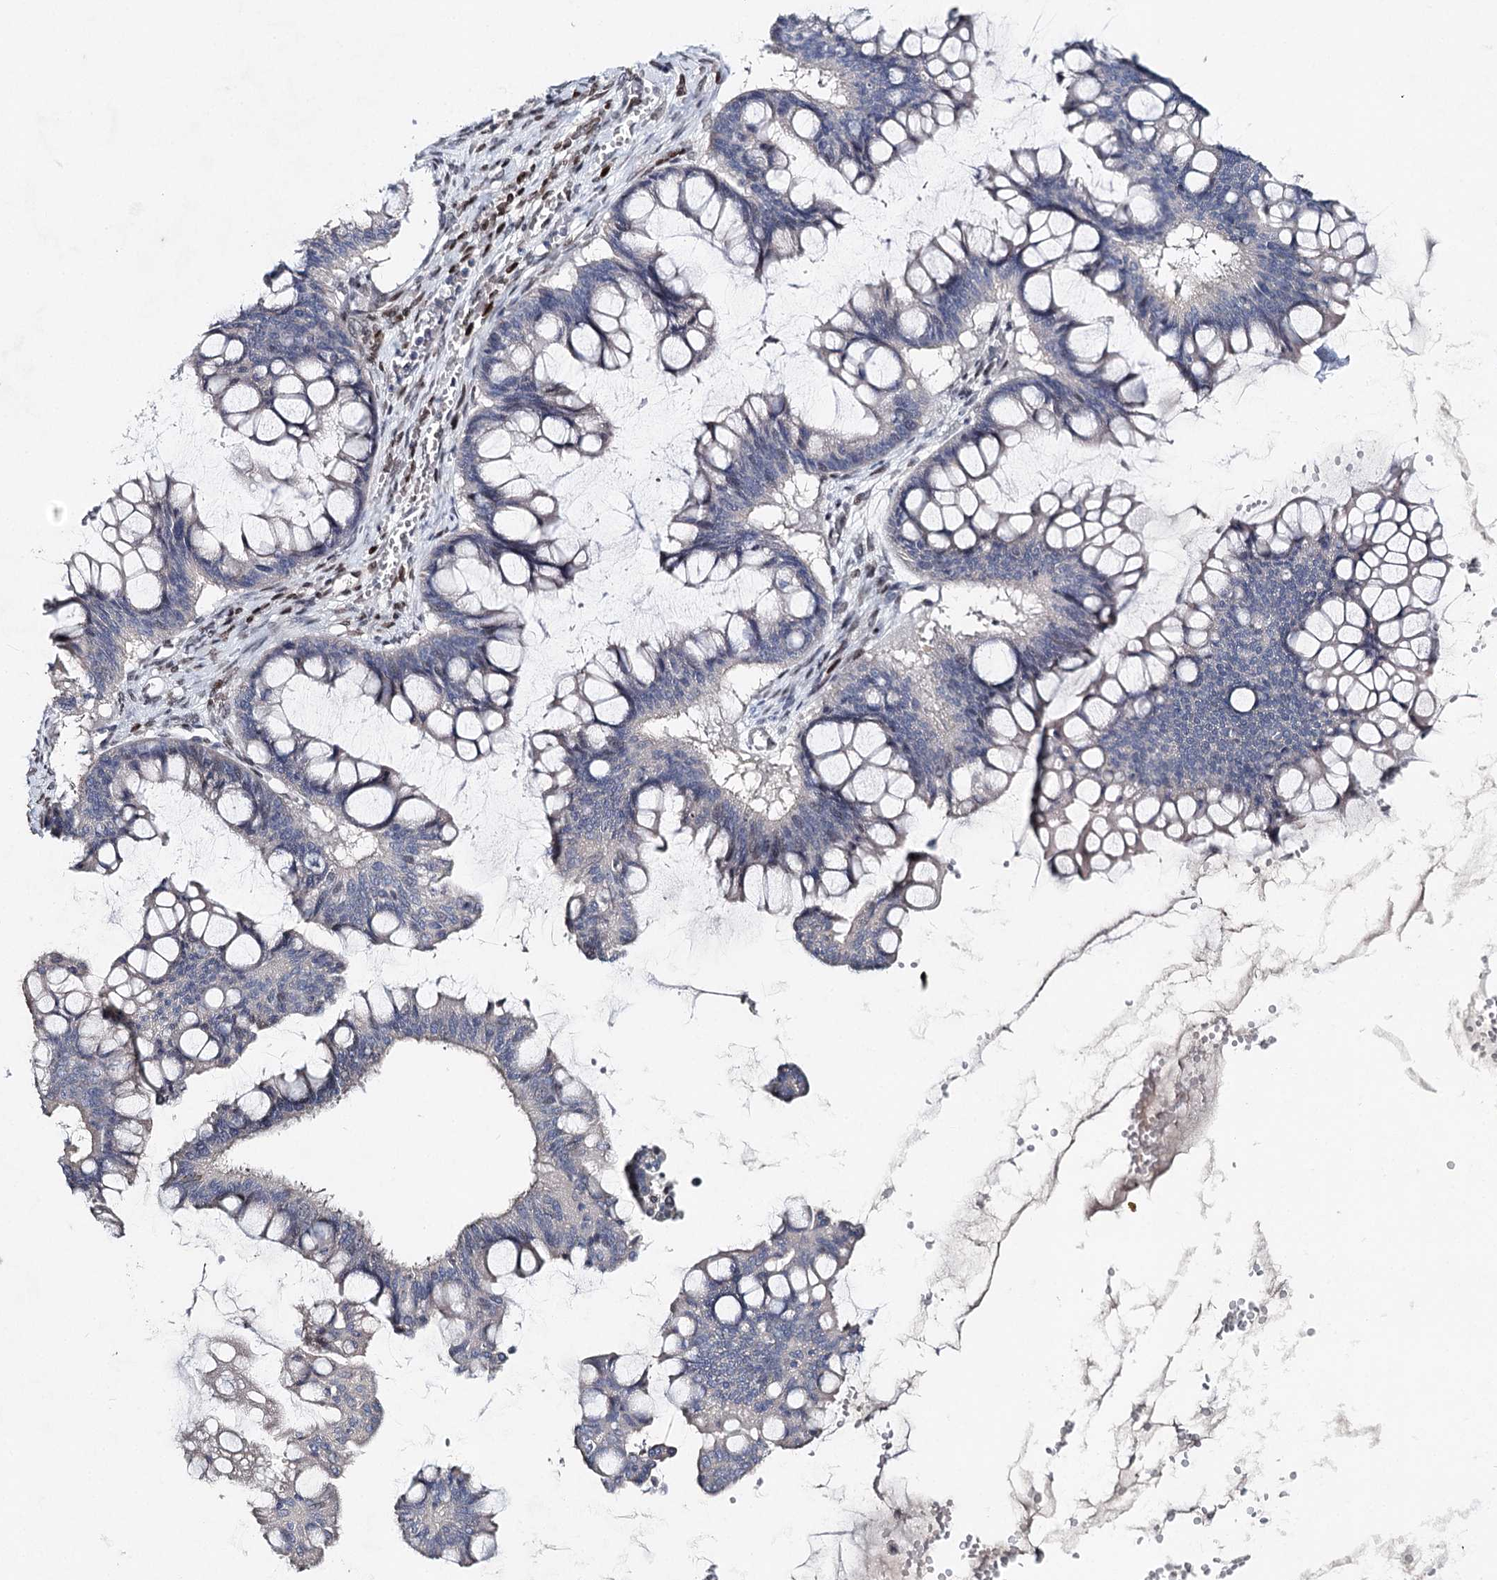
{"staining": {"intensity": "negative", "quantity": "none", "location": "none"}, "tissue": "ovarian cancer", "cell_type": "Tumor cells", "image_type": "cancer", "snomed": [{"axis": "morphology", "description": "Cystadenocarcinoma, mucinous, NOS"}, {"axis": "topography", "description": "Ovary"}], "caption": "Tumor cells are negative for brown protein staining in ovarian mucinous cystadenocarcinoma. The staining was performed using DAB to visualize the protein expression in brown, while the nuclei were stained in blue with hematoxylin (Magnification: 20x).", "gene": "FRMD4A", "patient": {"sex": "female", "age": 73}}